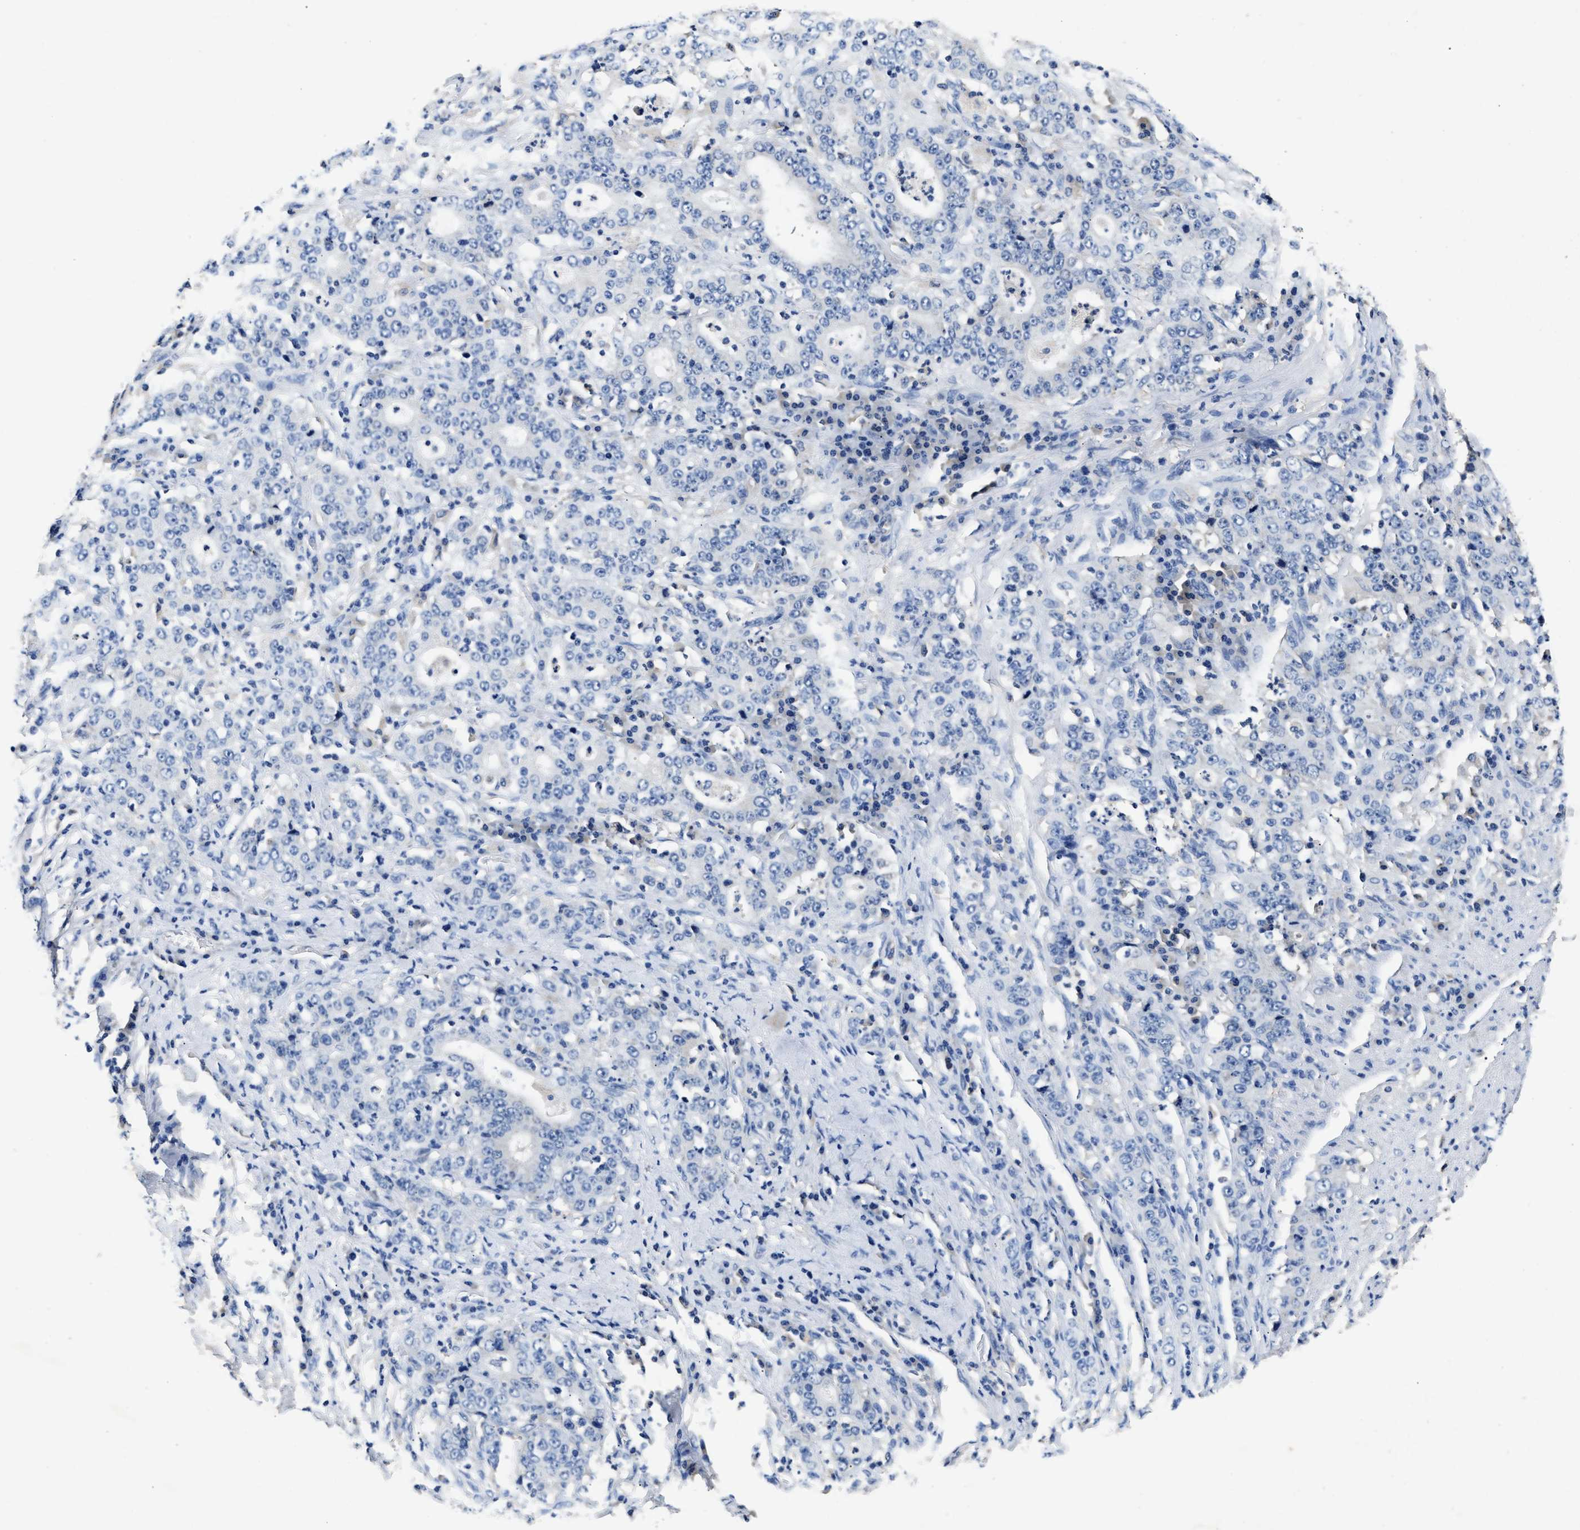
{"staining": {"intensity": "negative", "quantity": "none", "location": "none"}, "tissue": "stomach cancer", "cell_type": "Tumor cells", "image_type": "cancer", "snomed": [{"axis": "morphology", "description": "Normal tissue, NOS"}, {"axis": "morphology", "description": "Adenocarcinoma, NOS"}, {"axis": "topography", "description": "Stomach, upper"}, {"axis": "topography", "description": "Stomach"}], "caption": "DAB immunohistochemical staining of human stomach cancer (adenocarcinoma) displays no significant expression in tumor cells.", "gene": "SLCO2B1", "patient": {"sex": "male", "age": 59}}